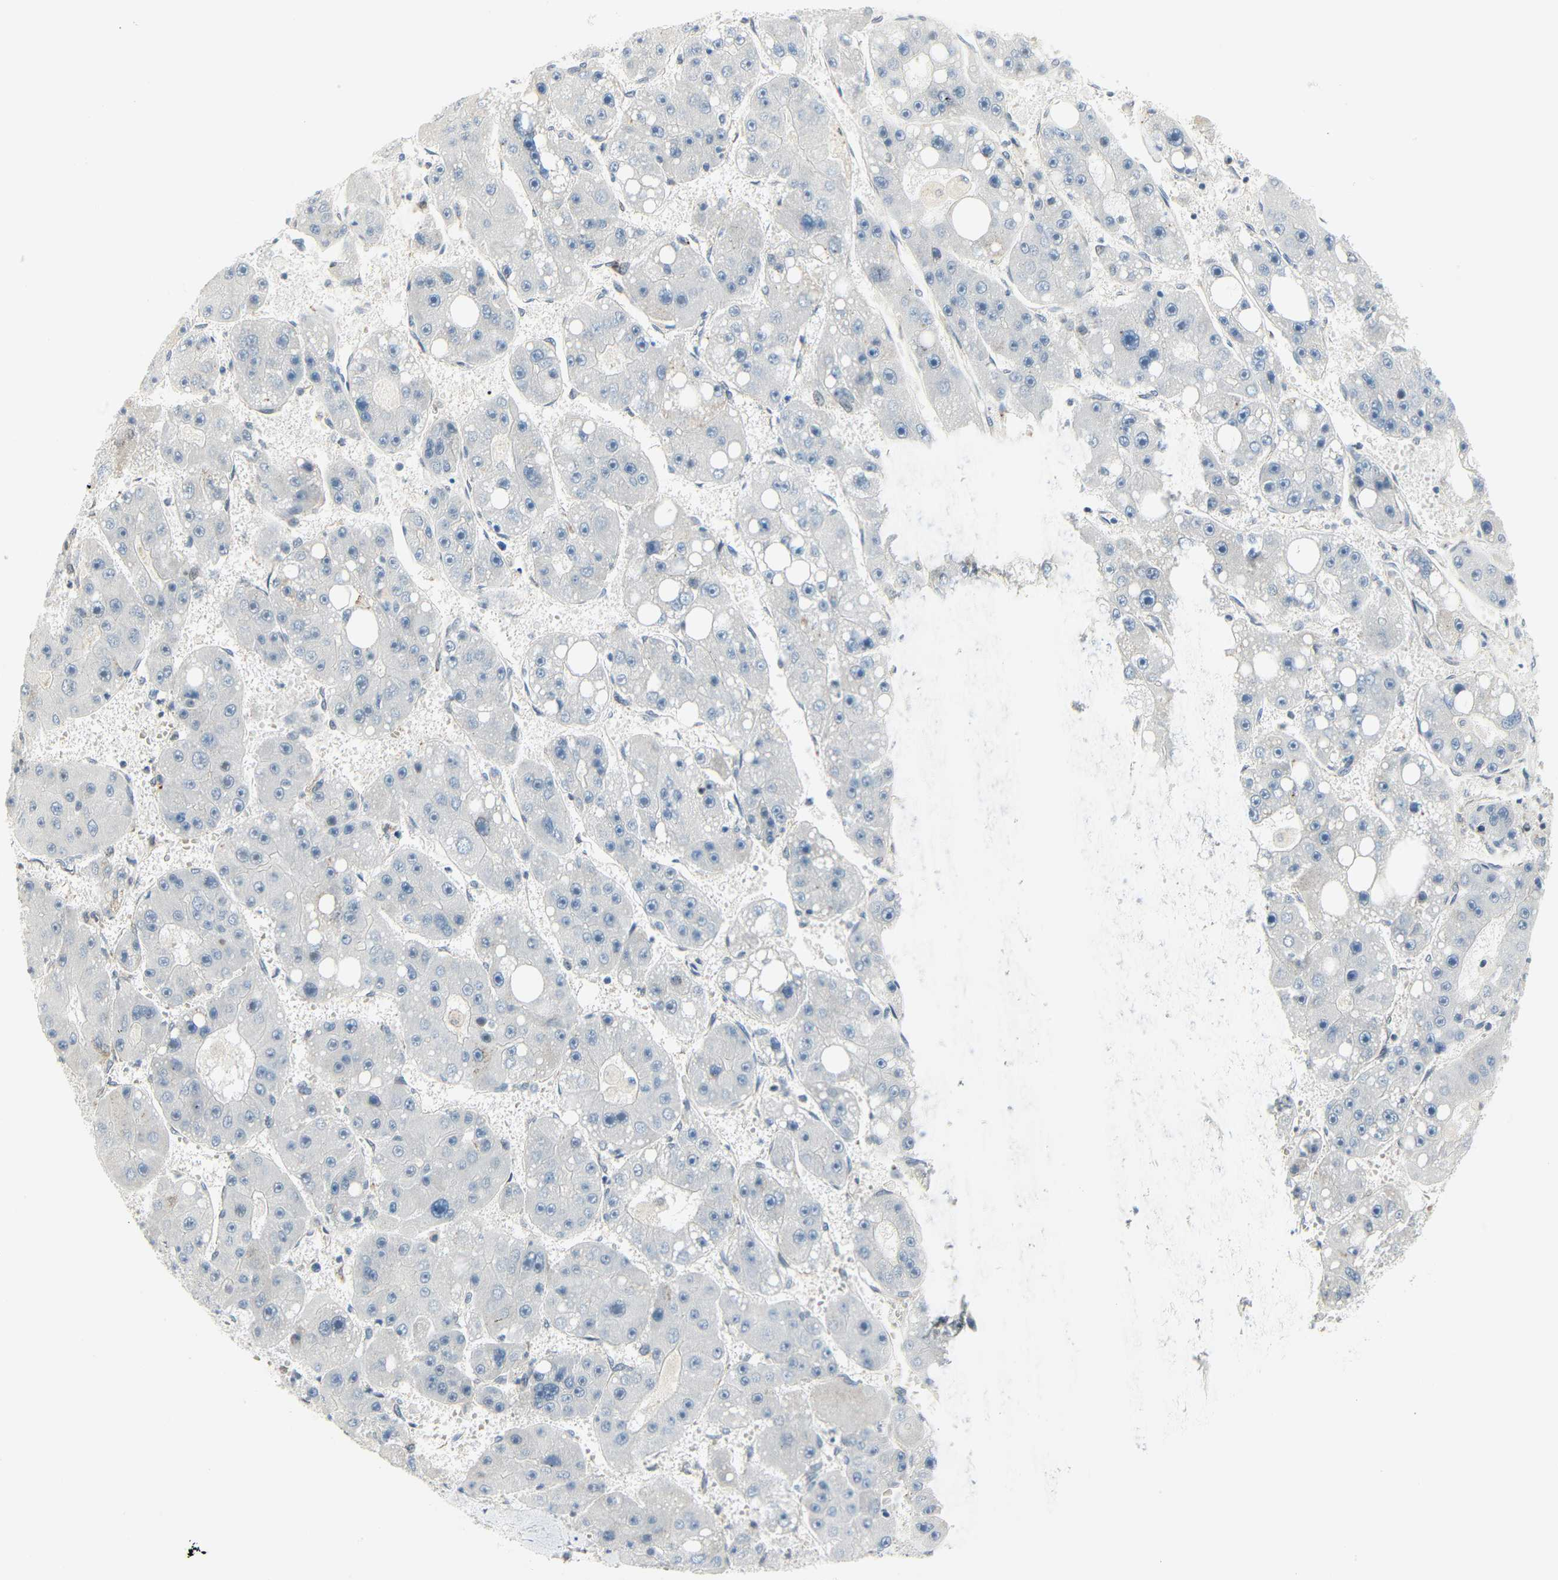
{"staining": {"intensity": "negative", "quantity": "none", "location": "none"}, "tissue": "liver cancer", "cell_type": "Tumor cells", "image_type": "cancer", "snomed": [{"axis": "morphology", "description": "Carcinoma, Hepatocellular, NOS"}, {"axis": "topography", "description": "Liver"}], "caption": "Immunohistochemistry photomicrograph of neoplastic tissue: liver cancer stained with DAB (3,3'-diaminobenzidine) demonstrates no significant protein expression in tumor cells.", "gene": "IMPG2", "patient": {"sex": "female", "age": 61}}